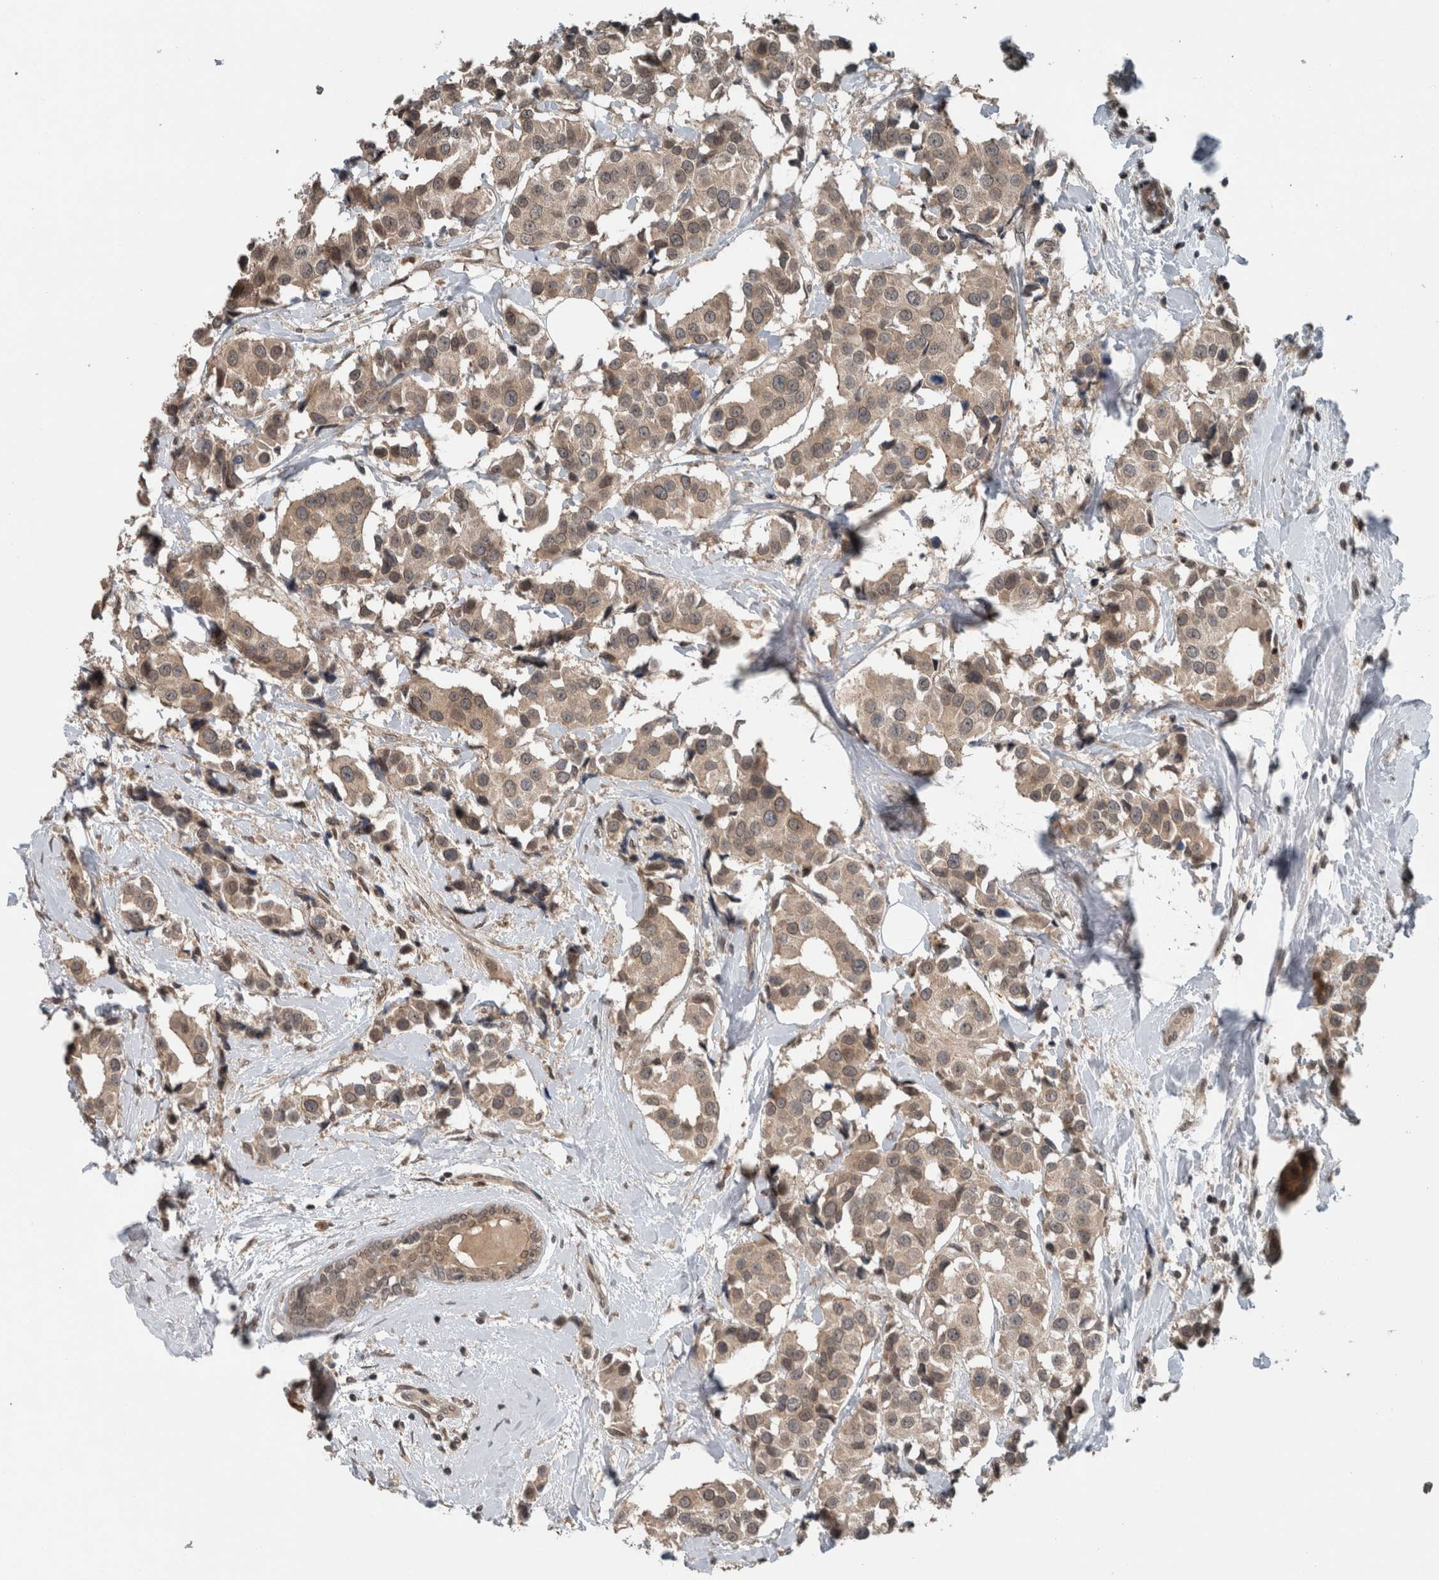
{"staining": {"intensity": "weak", "quantity": ">75%", "location": "cytoplasmic/membranous"}, "tissue": "breast cancer", "cell_type": "Tumor cells", "image_type": "cancer", "snomed": [{"axis": "morphology", "description": "Normal tissue, NOS"}, {"axis": "morphology", "description": "Duct carcinoma"}, {"axis": "topography", "description": "Breast"}], "caption": "Human breast intraductal carcinoma stained with a protein marker demonstrates weak staining in tumor cells.", "gene": "SPAG7", "patient": {"sex": "female", "age": 39}}